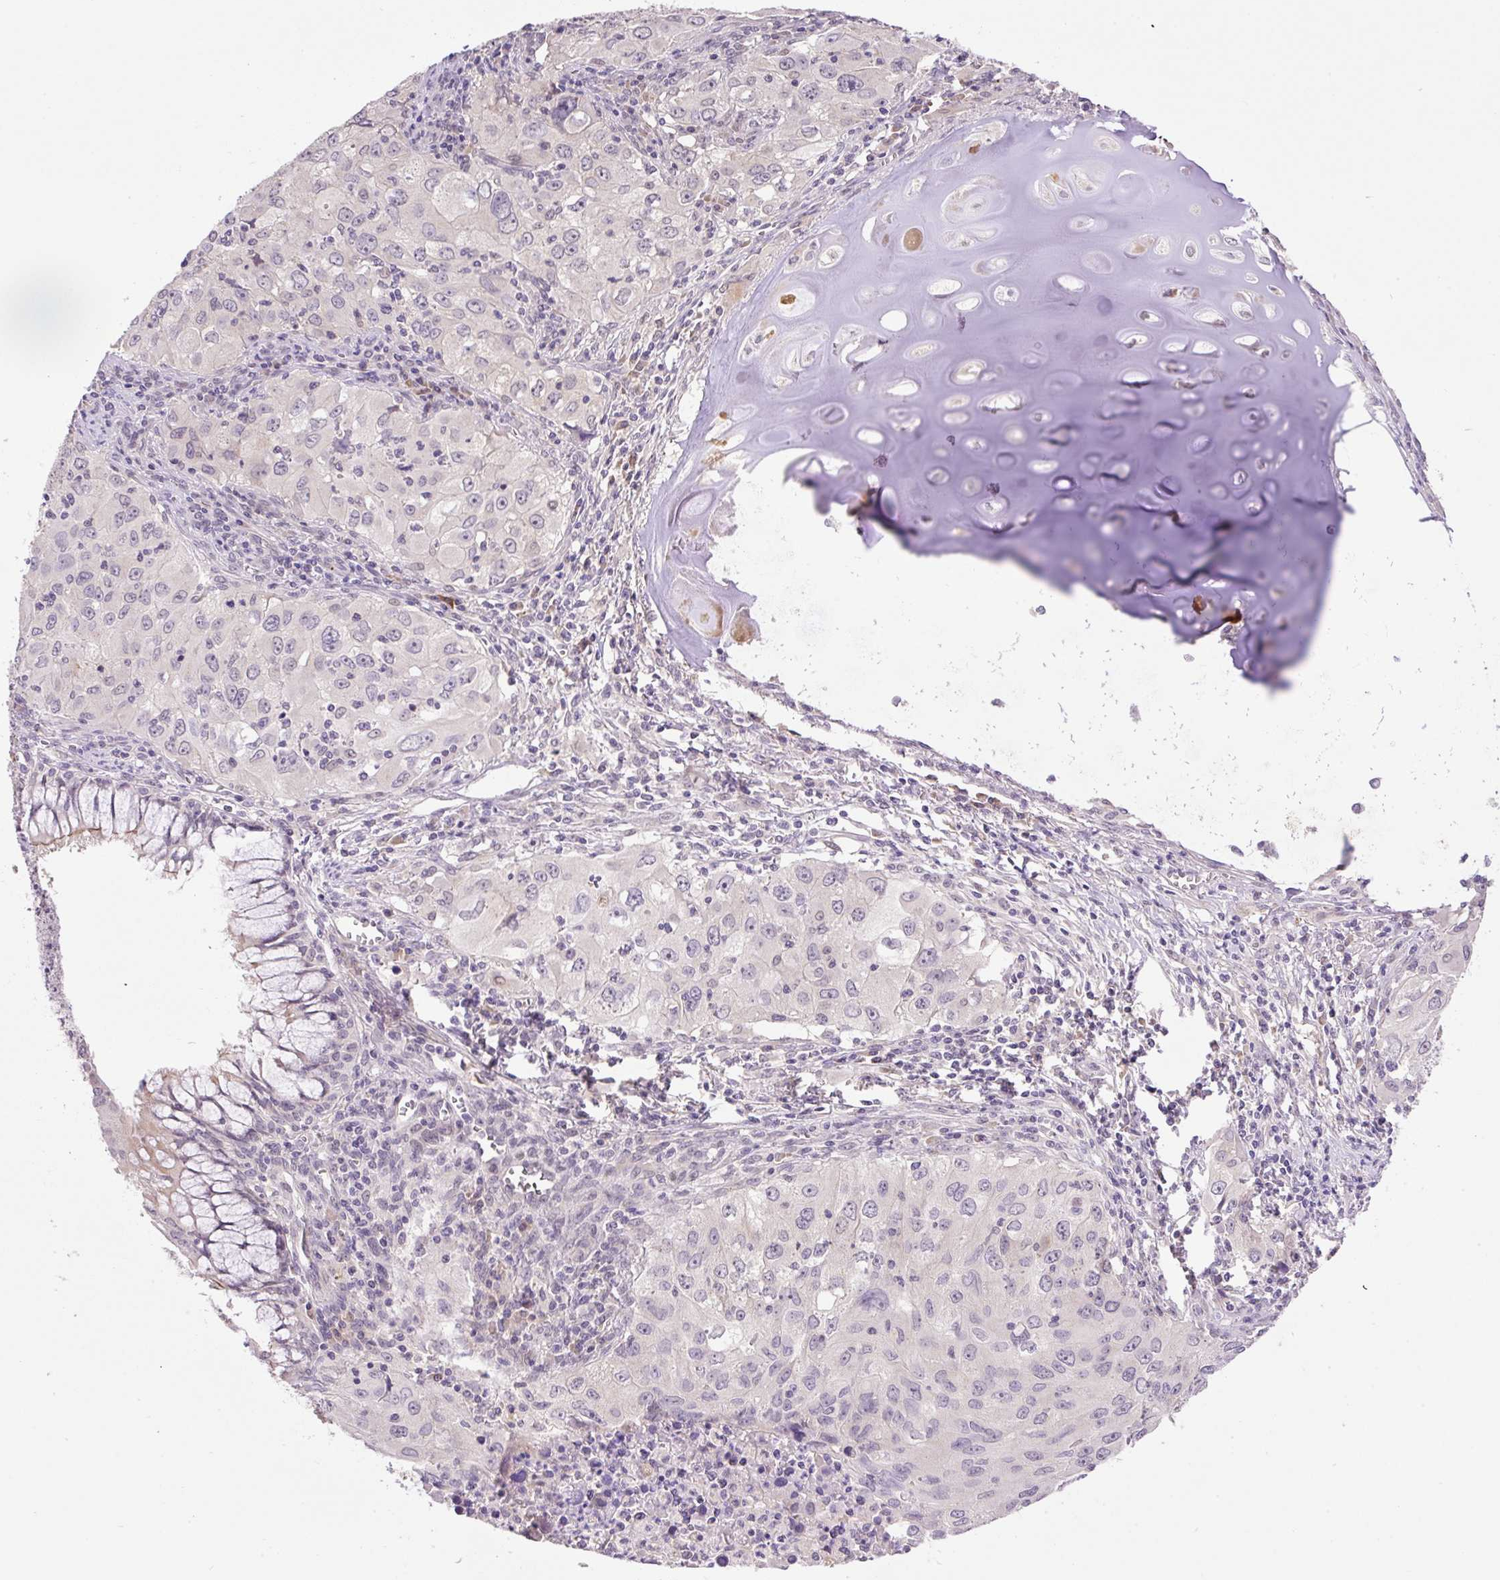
{"staining": {"intensity": "negative", "quantity": "none", "location": "none"}, "tissue": "lung cancer", "cell_type": "Tumor cells", "image_type": "cancer", "snomed": [{"axis": "morphology", "description": "Adenocarcinoma, NOS"}, {"axis": "morphology", "description": "Adenocarcinoma, metastatic, NOS"}, {"axis": "topography", "description": "Lymph node"}, {"axis": "topography", "description": "Lung"}], "caption": "The IHC histopathology image has no significant staining in tumor cells of lung cancer tissue.", "gene": "HABP4", "patient": {"sex": "female", "age": 42}}